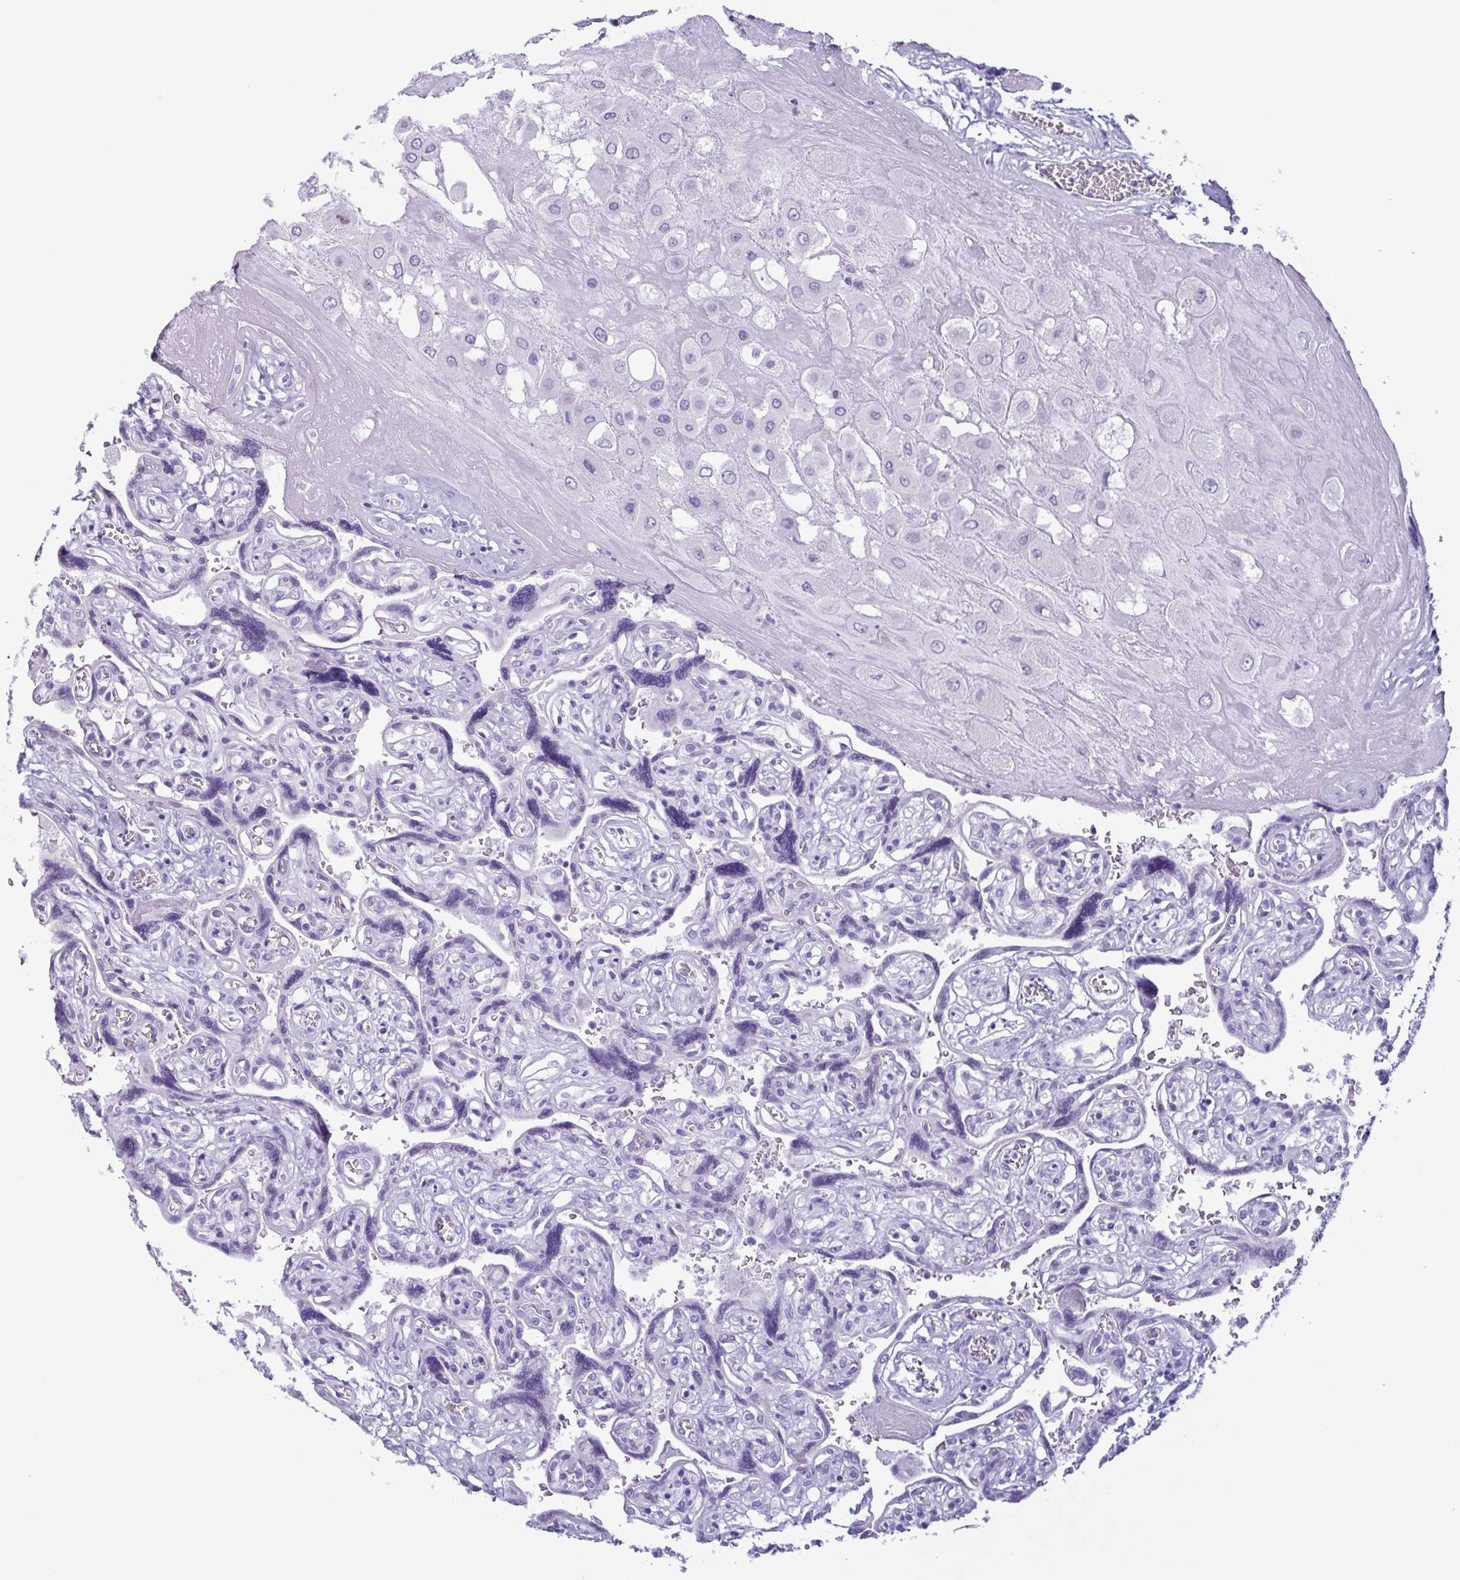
{"staining": {"intensity": "negative", "quantity": "none", "location": "none"}, "tissue": "placenta", "cell_type": "Decidual cells", "image_type": "normal", "snomed": [{"axis": "morphology", "description": "Normal tissue, NOS"}, {"axis": "topography", "description": "Placenta"}], "caption": "Immunohistochemistry (IHC) of normal placenta shows no staining in decidual cells. Nuclei are stained in blue.", "gene": "LTF", "patient": {"sex": "female", "age": 32}}